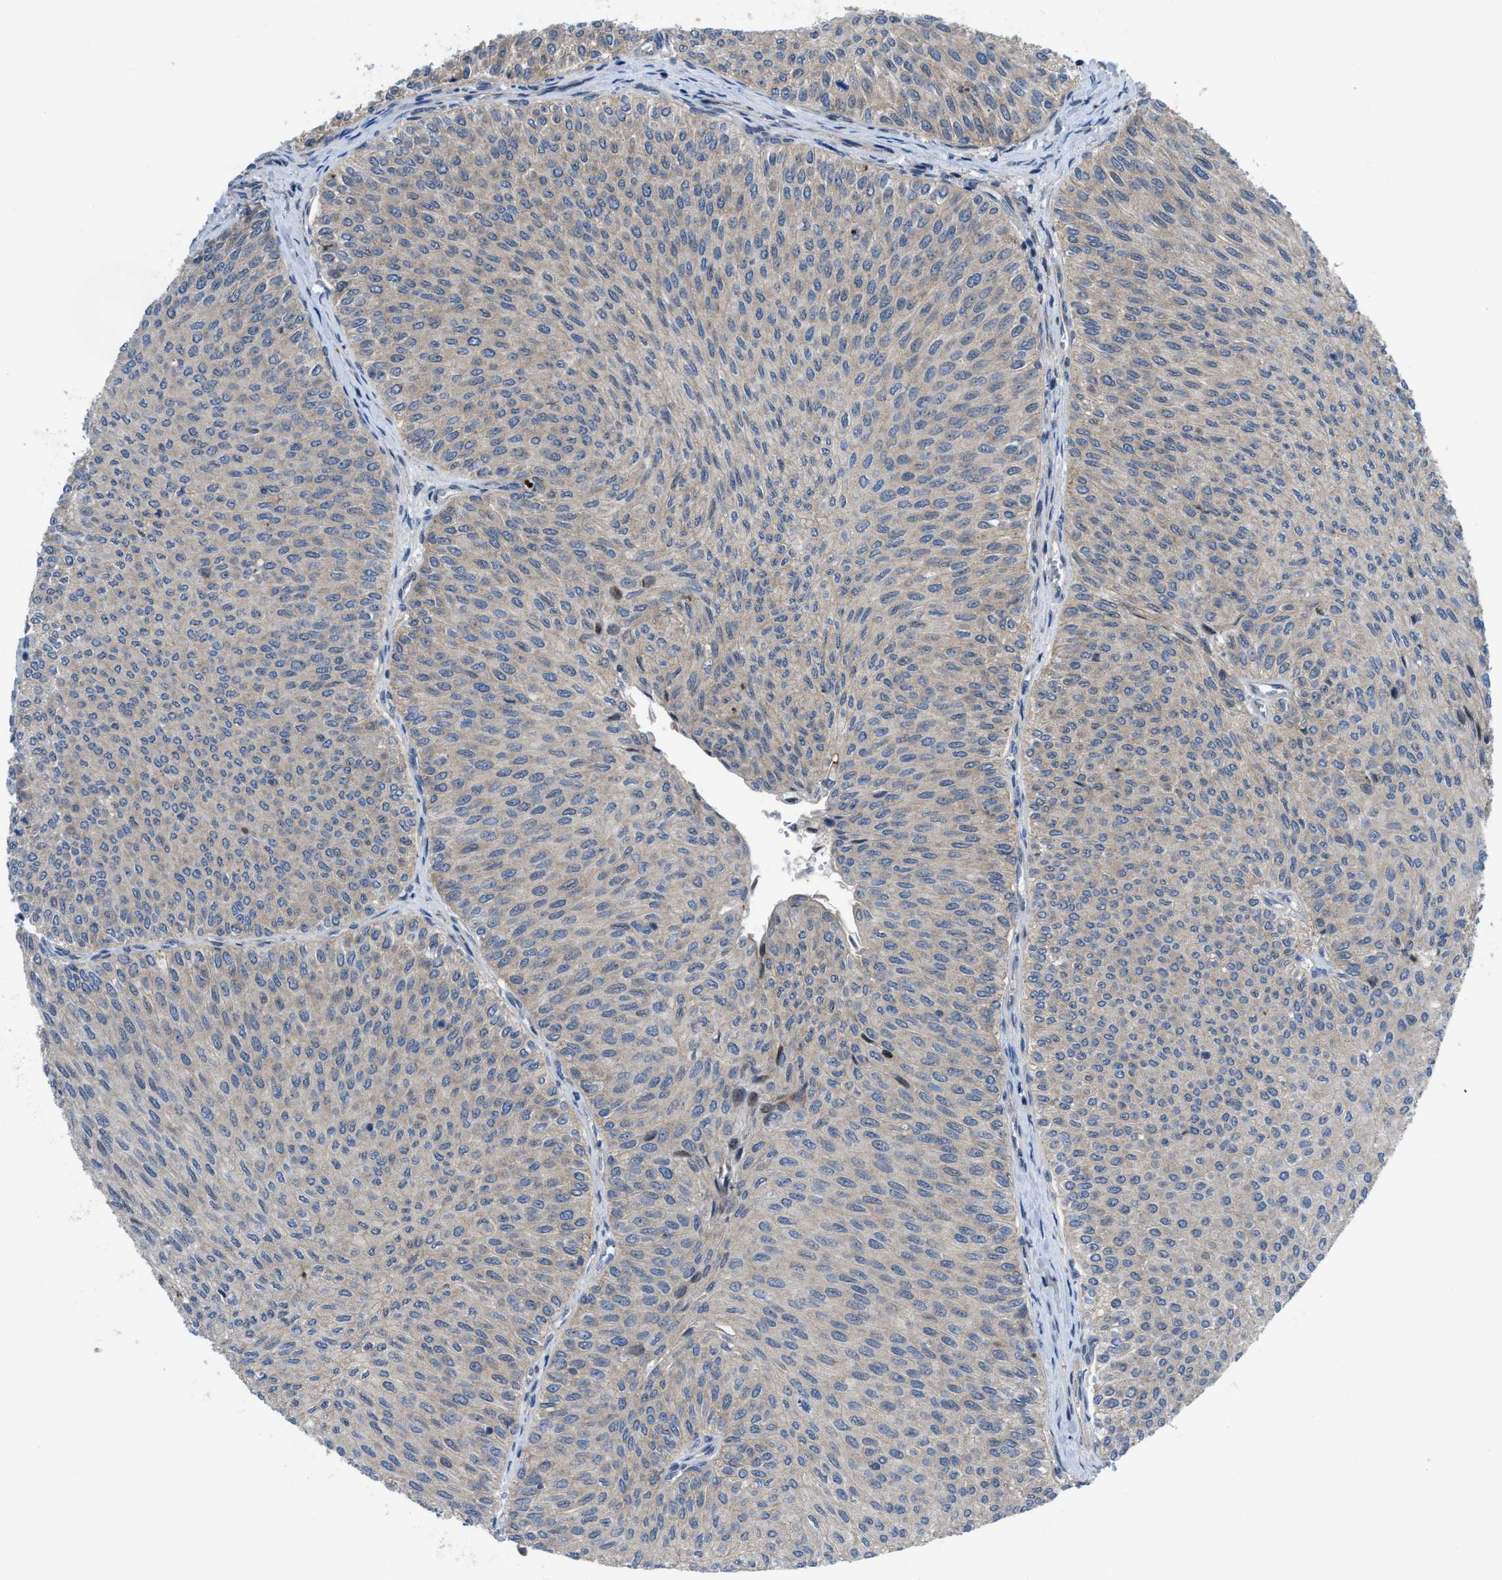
{"staining": {"intensity": "weak", "quantity": ">75%", "location": "cytoplasmic/membranous"}, "tissue": "urothelial cancer", "cell_type": "Tumor cells", "image_type": "cancer", "snomed": [{"axis": "morphology", "description": "Urothelial carcinoma, Low grade"}, {"axis": "topography", "description": "Urinary bladder"}], "caption": "Urothelial cancer was stained to show a protein in brown. There is low levels of weak cytoplasmic/membranous expression in approximately >75% of tumor cells.", "gene": "MYO18A", "patient": {"sex": "male", "age": 78}}